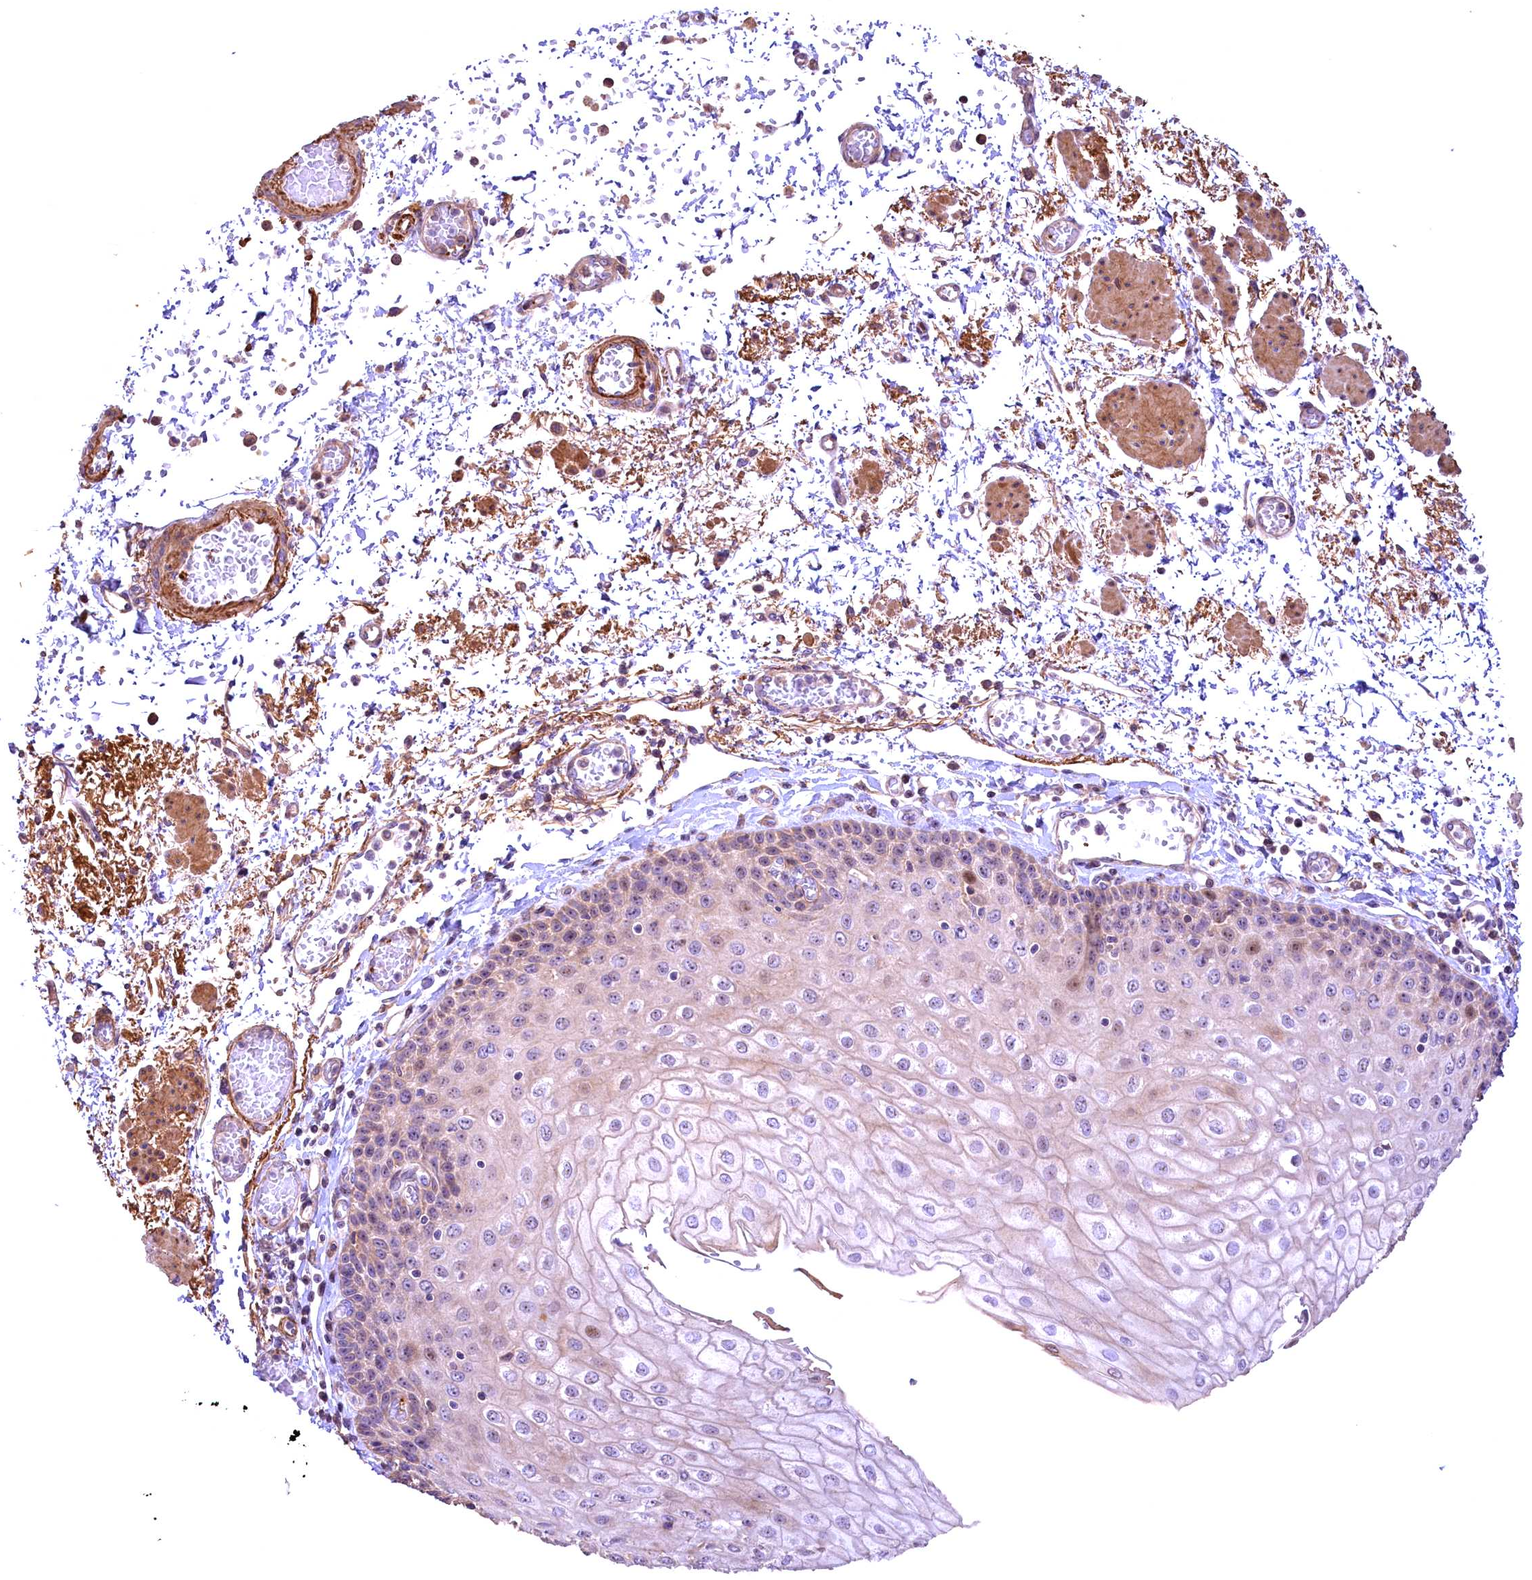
{"staining": {"intensity": "moderate", "quantity": "25%-75%", "location": "cytoplasmic/membranous,nuclear"}, "tissue": "esophagus", "cell_type": "Squamous epithelial cells", "image_type": "normal", "snomed": [{"axis": "morphology", "description": "Normal tissue, NOS"}, {"axis": "topography", "description": "Esophagus"}], "caption": "Protein analysis of unremarkable esophagus shows moderate cytoplasmic/membranous,nuclear expression in approximately 25%-75% of squamous epithelial cells. (DAB (3,3'-diaminobenzidine) IHC with brightfield microscopy, high magnification).", "gene": "FUZ", "patient": {"sex": "male", "age": 81}}